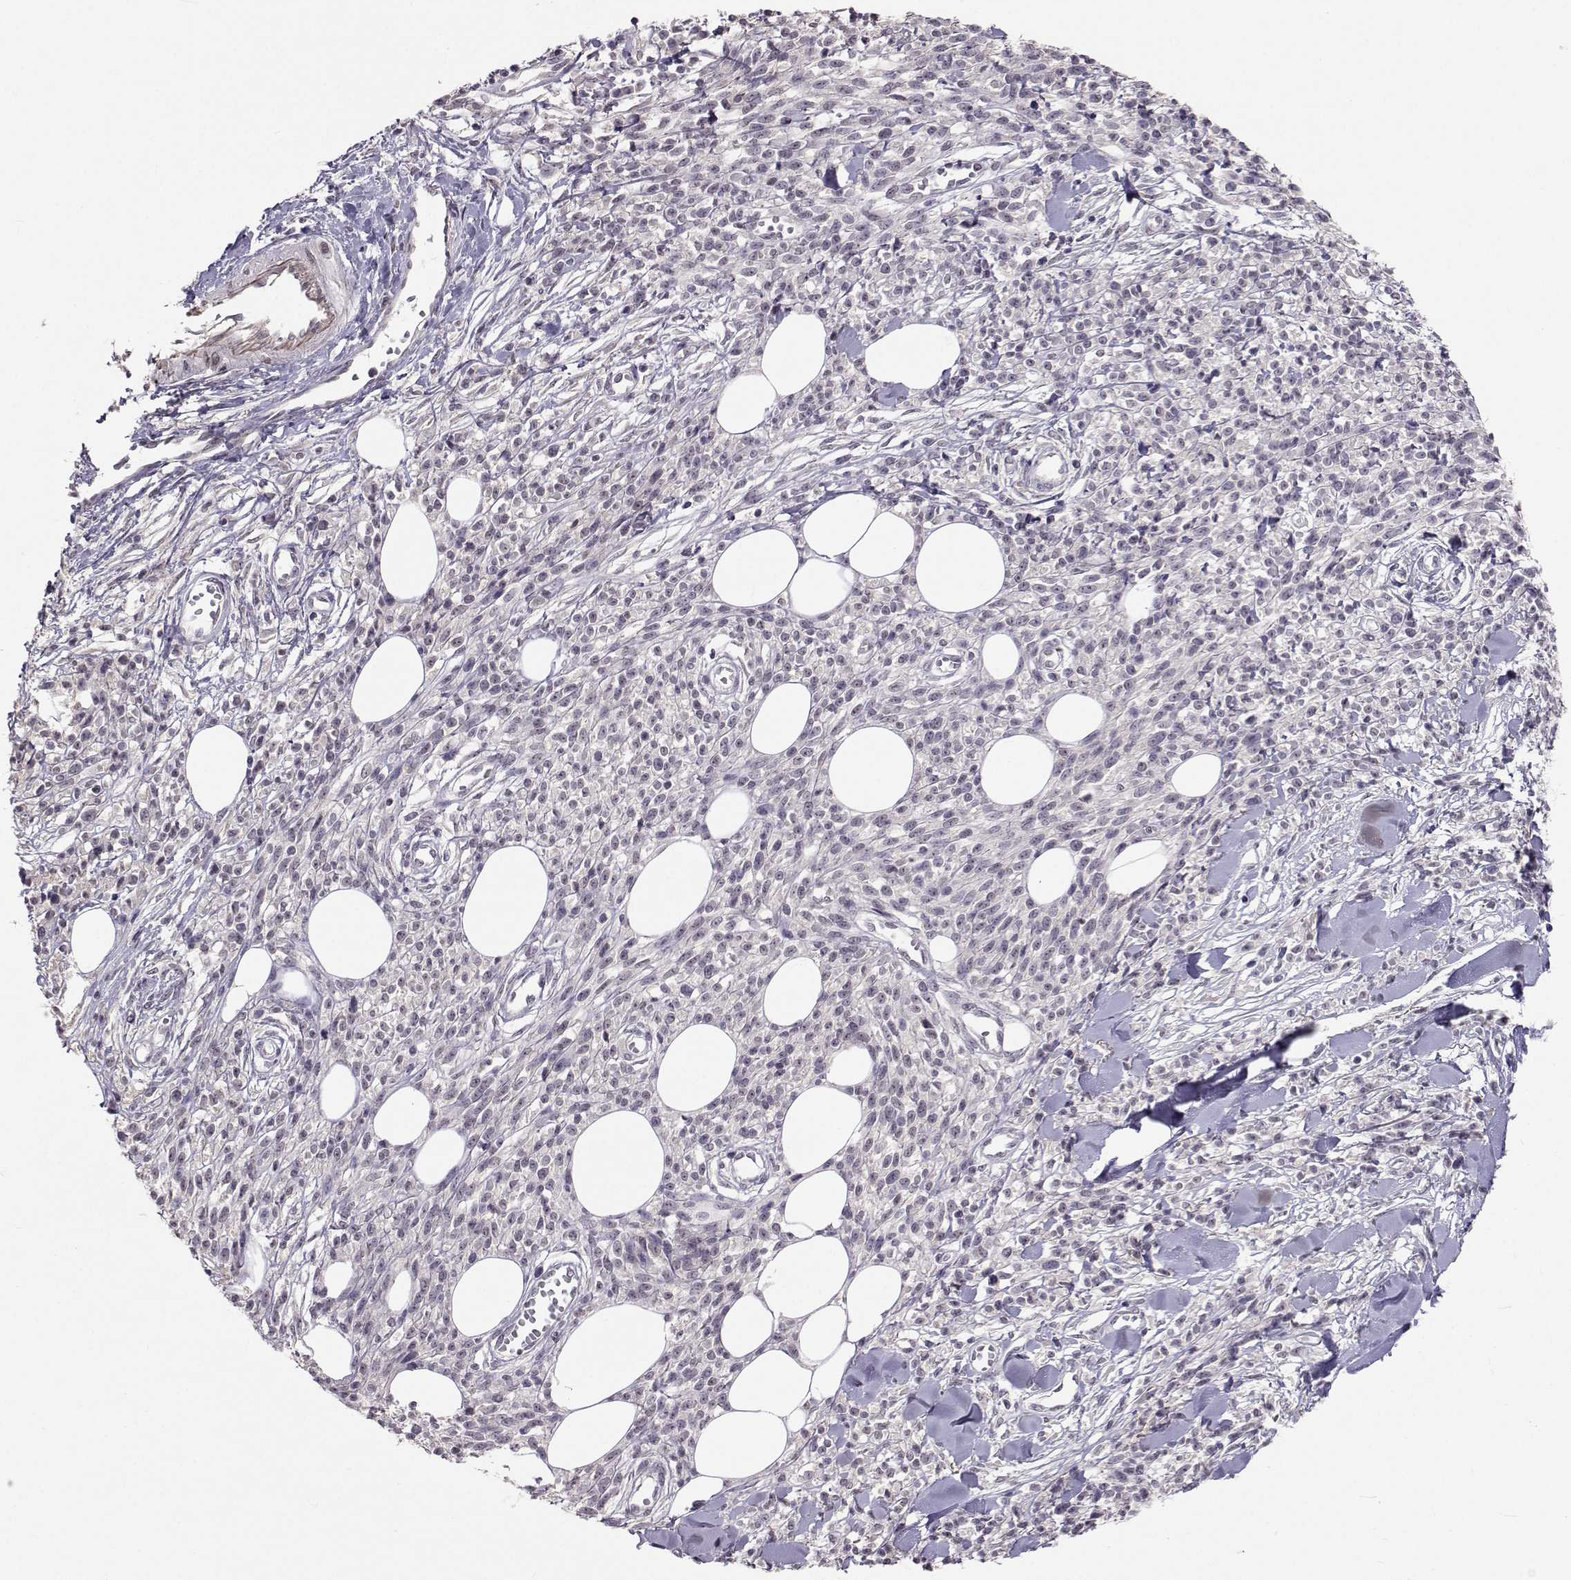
{"staining": {"intensity": "negative", "quantity": "none", "location": "none"}, "tissue": "melanoma", "cell_type": "Tumor cells", "image_type": "cancer", "snomed": [{"axis": "morphology", "description": "Malignant melanoma, NOS"}, {"axis": "topography", "description": "Skin"}, {"axis": "topography", "description": "Skin of trunk"}], "caption": "Immunohistochemistry image of human melanoma stained for a protein (brown), which demonstrates no staining in tumor cells.", "gene": "SLC6A3", "patient": {"sex": "male", "age": 74}}